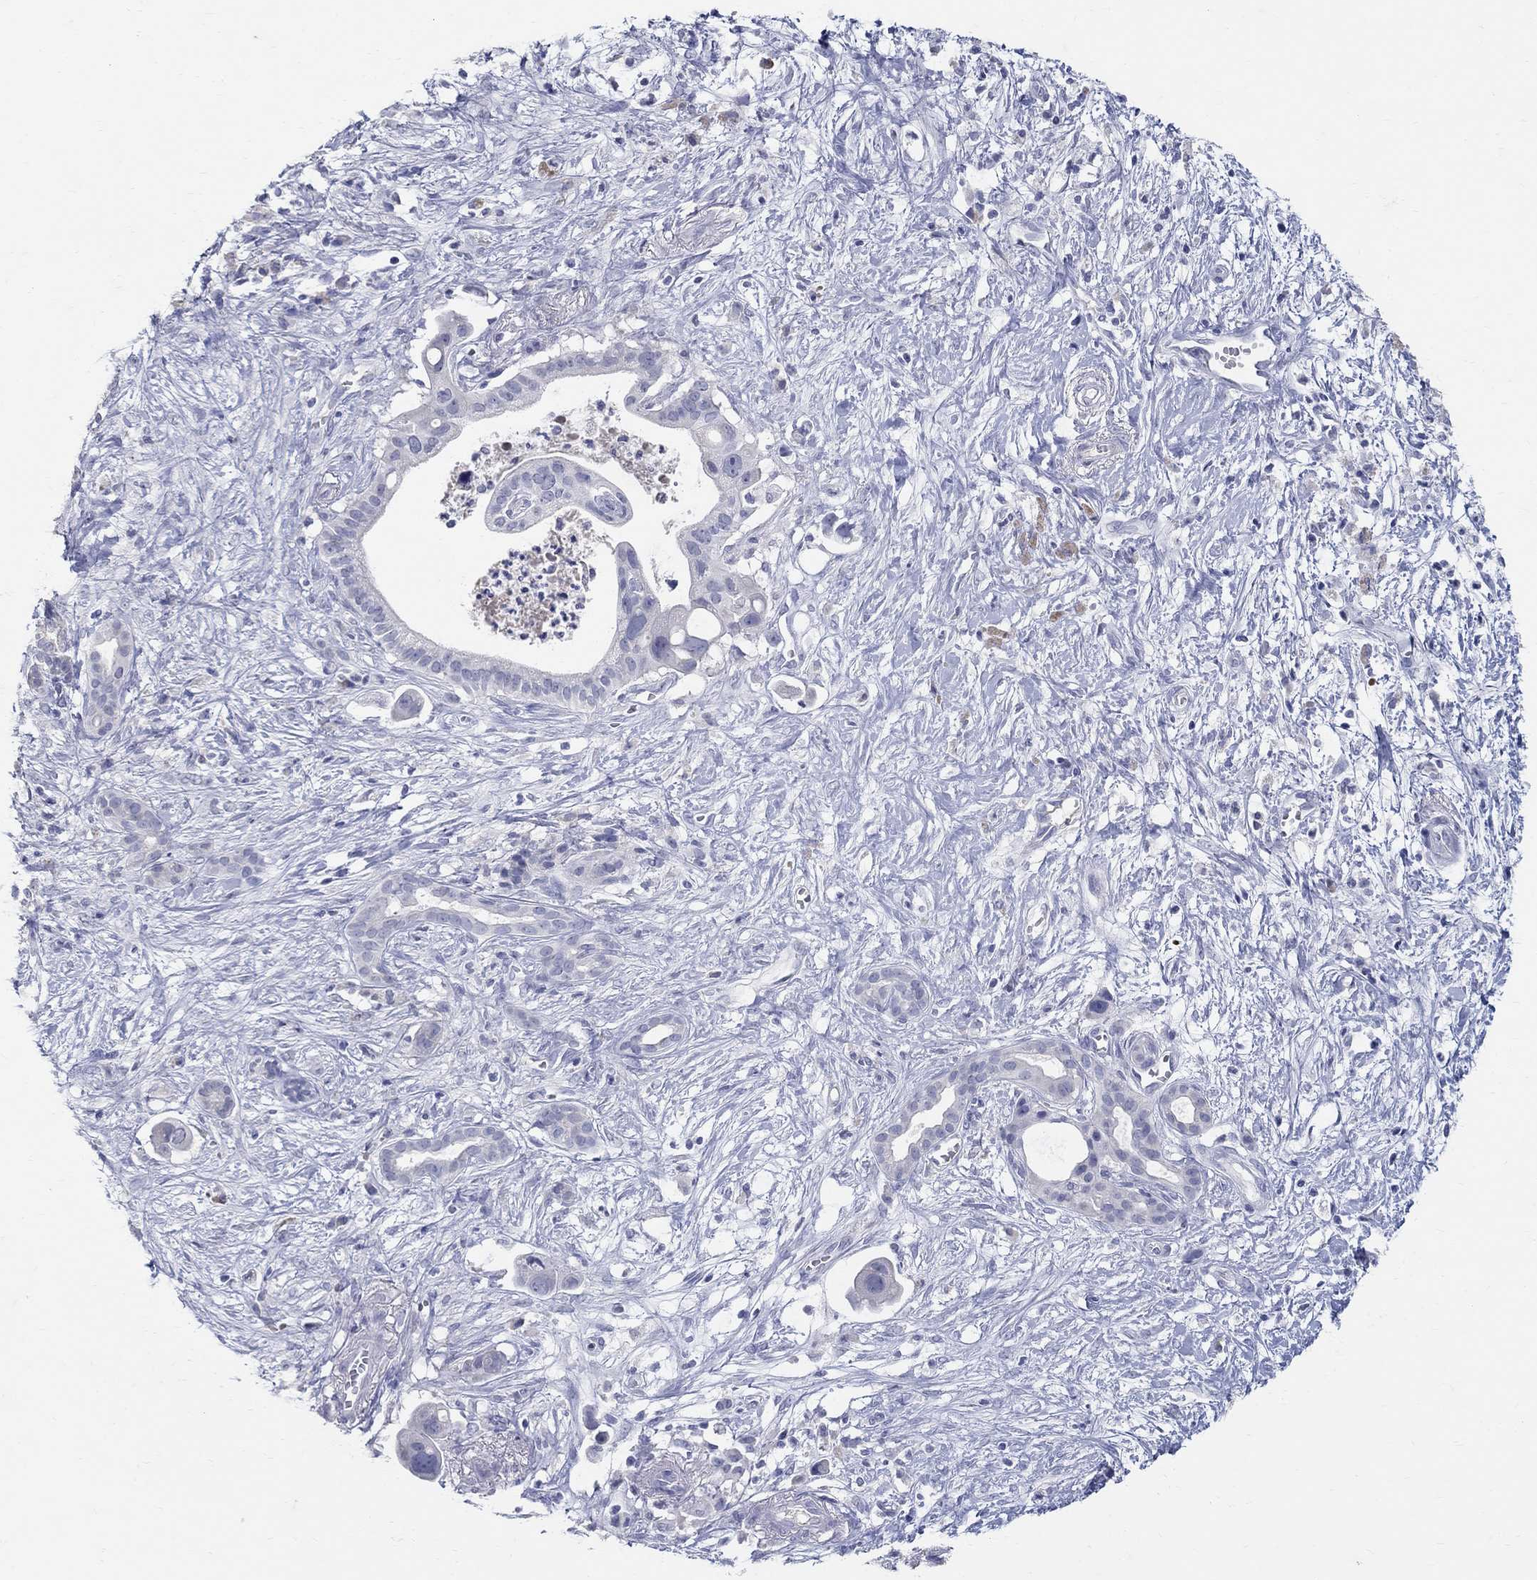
{"staining": {"intensity": "negative", "quantity": "none", "location": "none"}, "tissue": "pancreatic cancer", "cell_type": "Tumor cells", "image_type": "cancer", "snomed": [{"axis": "morphology", "description": "Adenocarcinoma, NOS"}, {"axis": "topography", "description": "Pancreas"}], "caption": "The immunohistochemistry (IHC) photomicrograph has no significant expression in tumor cells of pancreatic cancer (adenocarcinoma) tissue. (DAB (3,3'-diaminobenzidine) immunohistochemistry (IHC), high magnification).", "gene": "SOX2", "patient": {"sex": "male", "age": 61}}